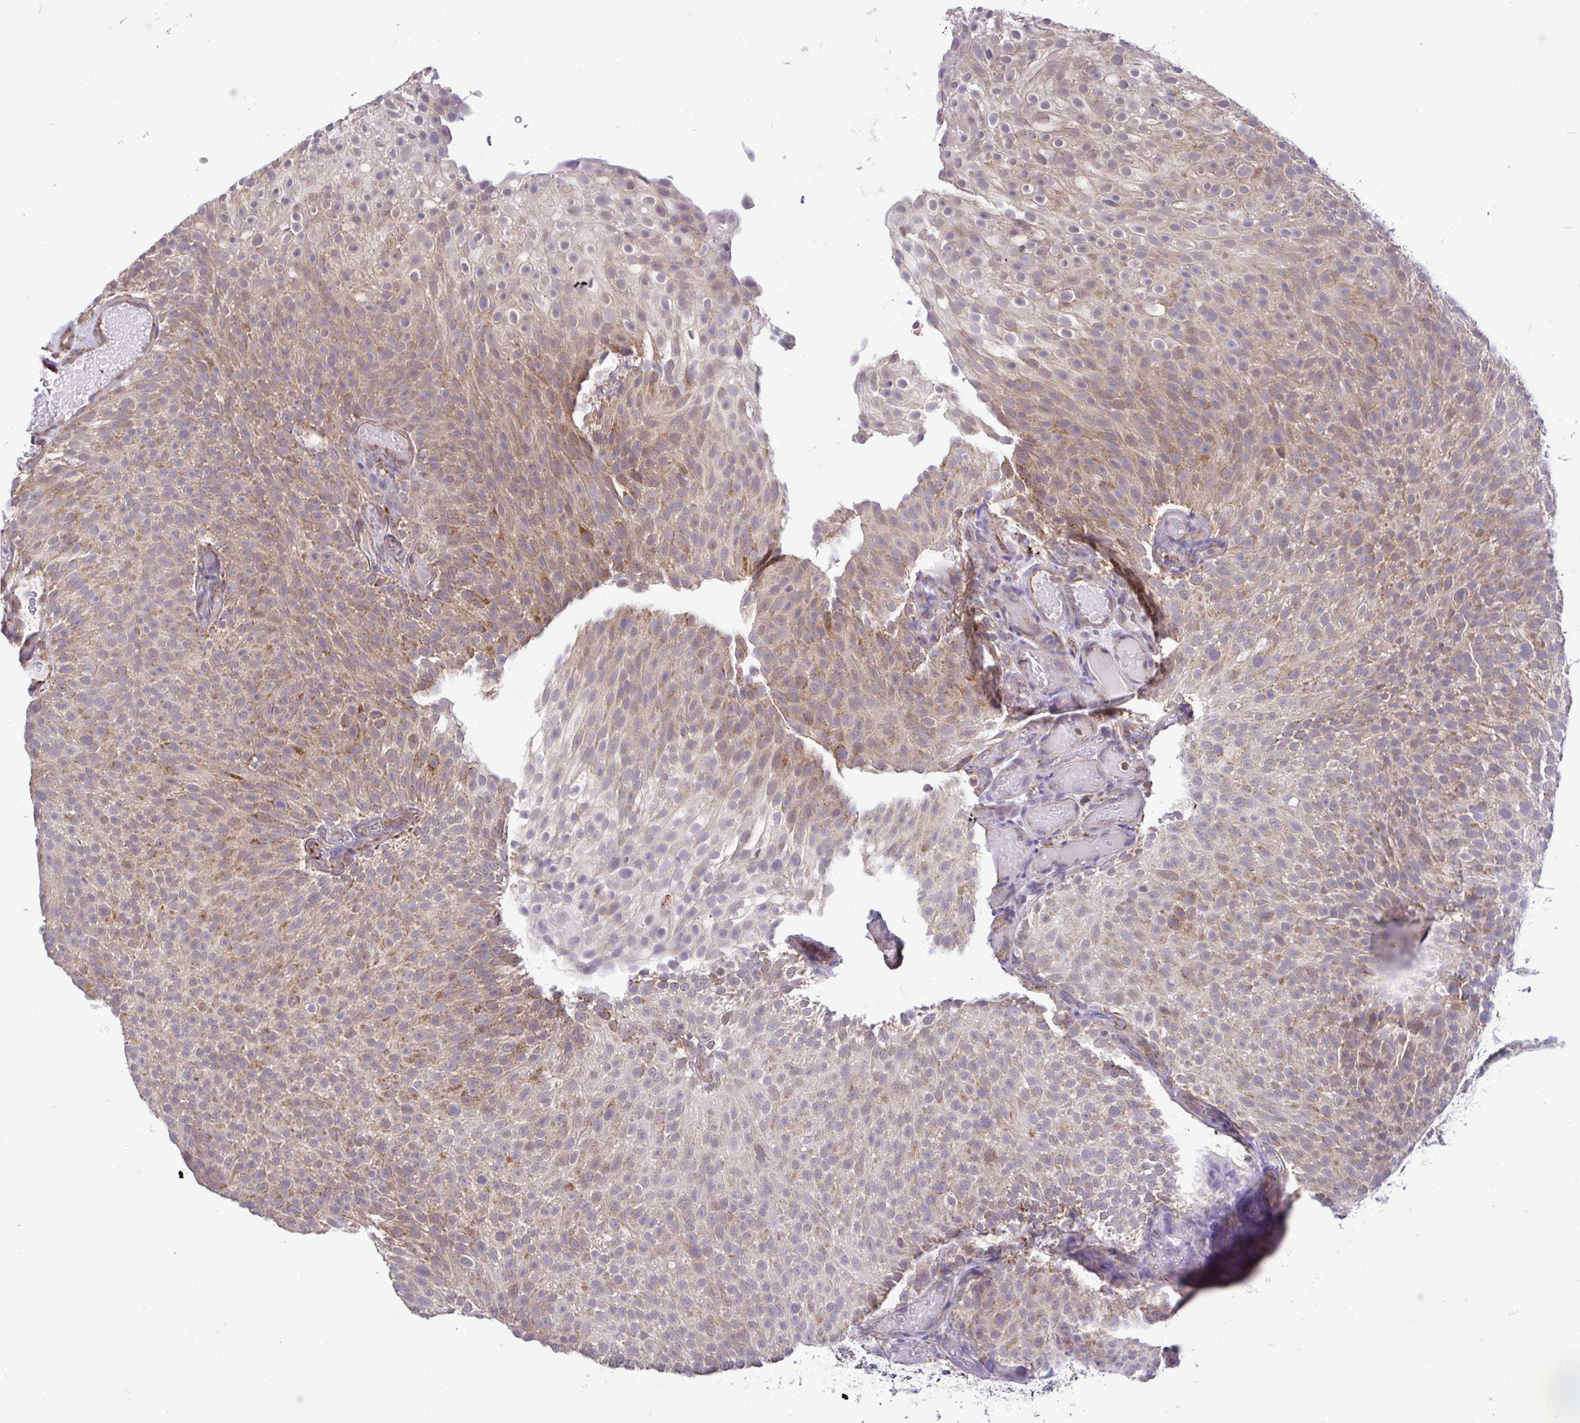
{"staining": {"intensity": "moderate", "quantity": ">75%", "location": "cytoplasmic/membranous"}, "tissue": "urothelial cancer", "cell_type": "Tumor cells", "image_type": "cancer", "snomed": [{"axis": "morphology", "description": "Urothelial carcinoma, Low grade"}, {"axis": "topography", "description": "Urinary bladder"}], "caption": "Human urothelial carcinoma (low-grade) stained with a protein marker displays moderate staining in tumor cells.", "gene": "PYCR2", "patient": {"sex": "male", "age": 78}}